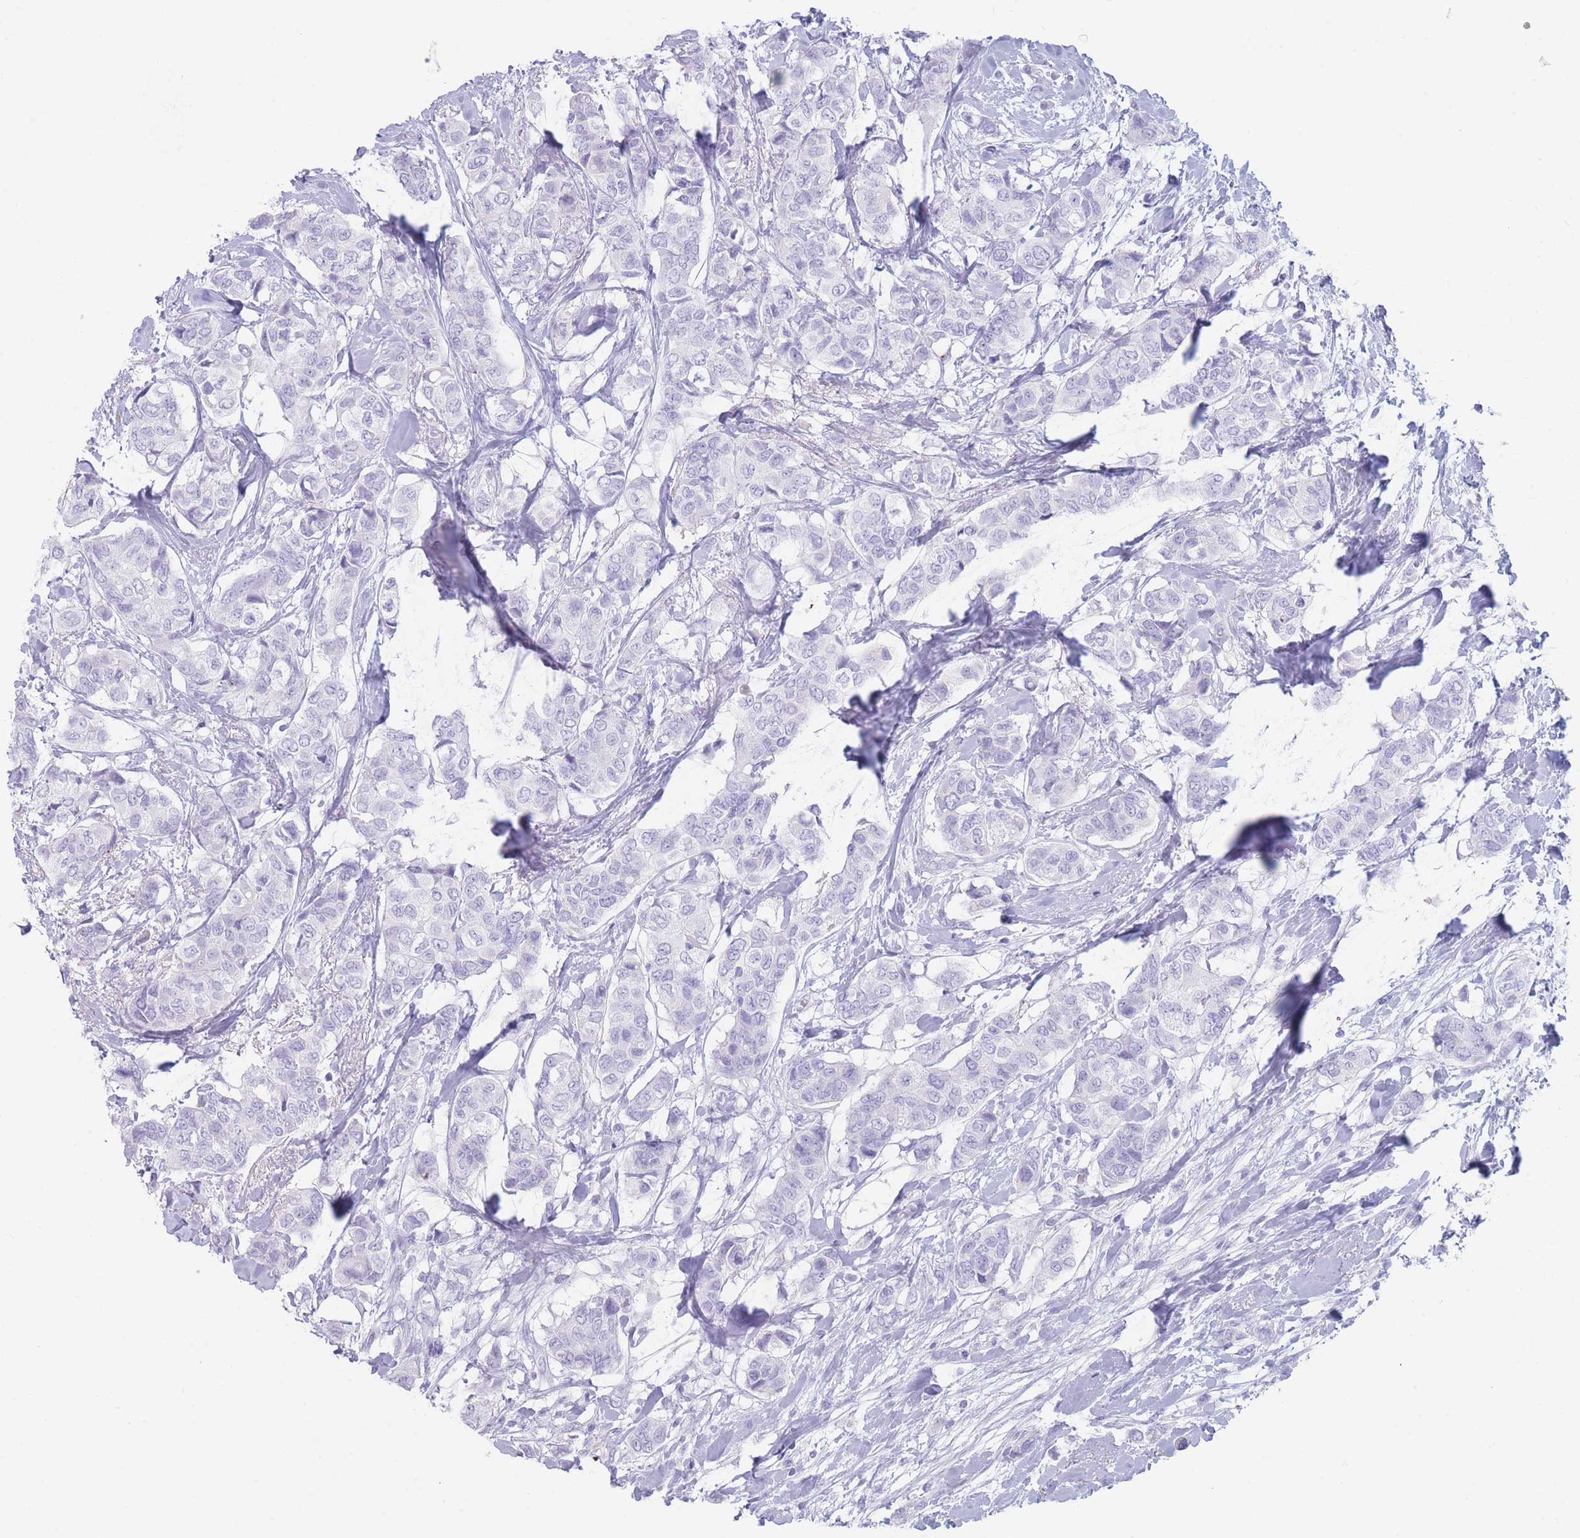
{"staining": {"intensity": "negative", "quantity": "none", "location": "none"}, "tissue": "breast cancer", "cell_type": "Tumor cells", "image_type": "cancer", "snomed": [{"axis": "morphology", "description": "Lobular carcinoma"}, {"axis": "topography", "description": "Breast"}], "caption": "Micrograph shows no significant protein staining in tumor cells of breast lobular carcinoma.", "gene": "GPR12", "patient": {"sex": "female", "age": 51}}